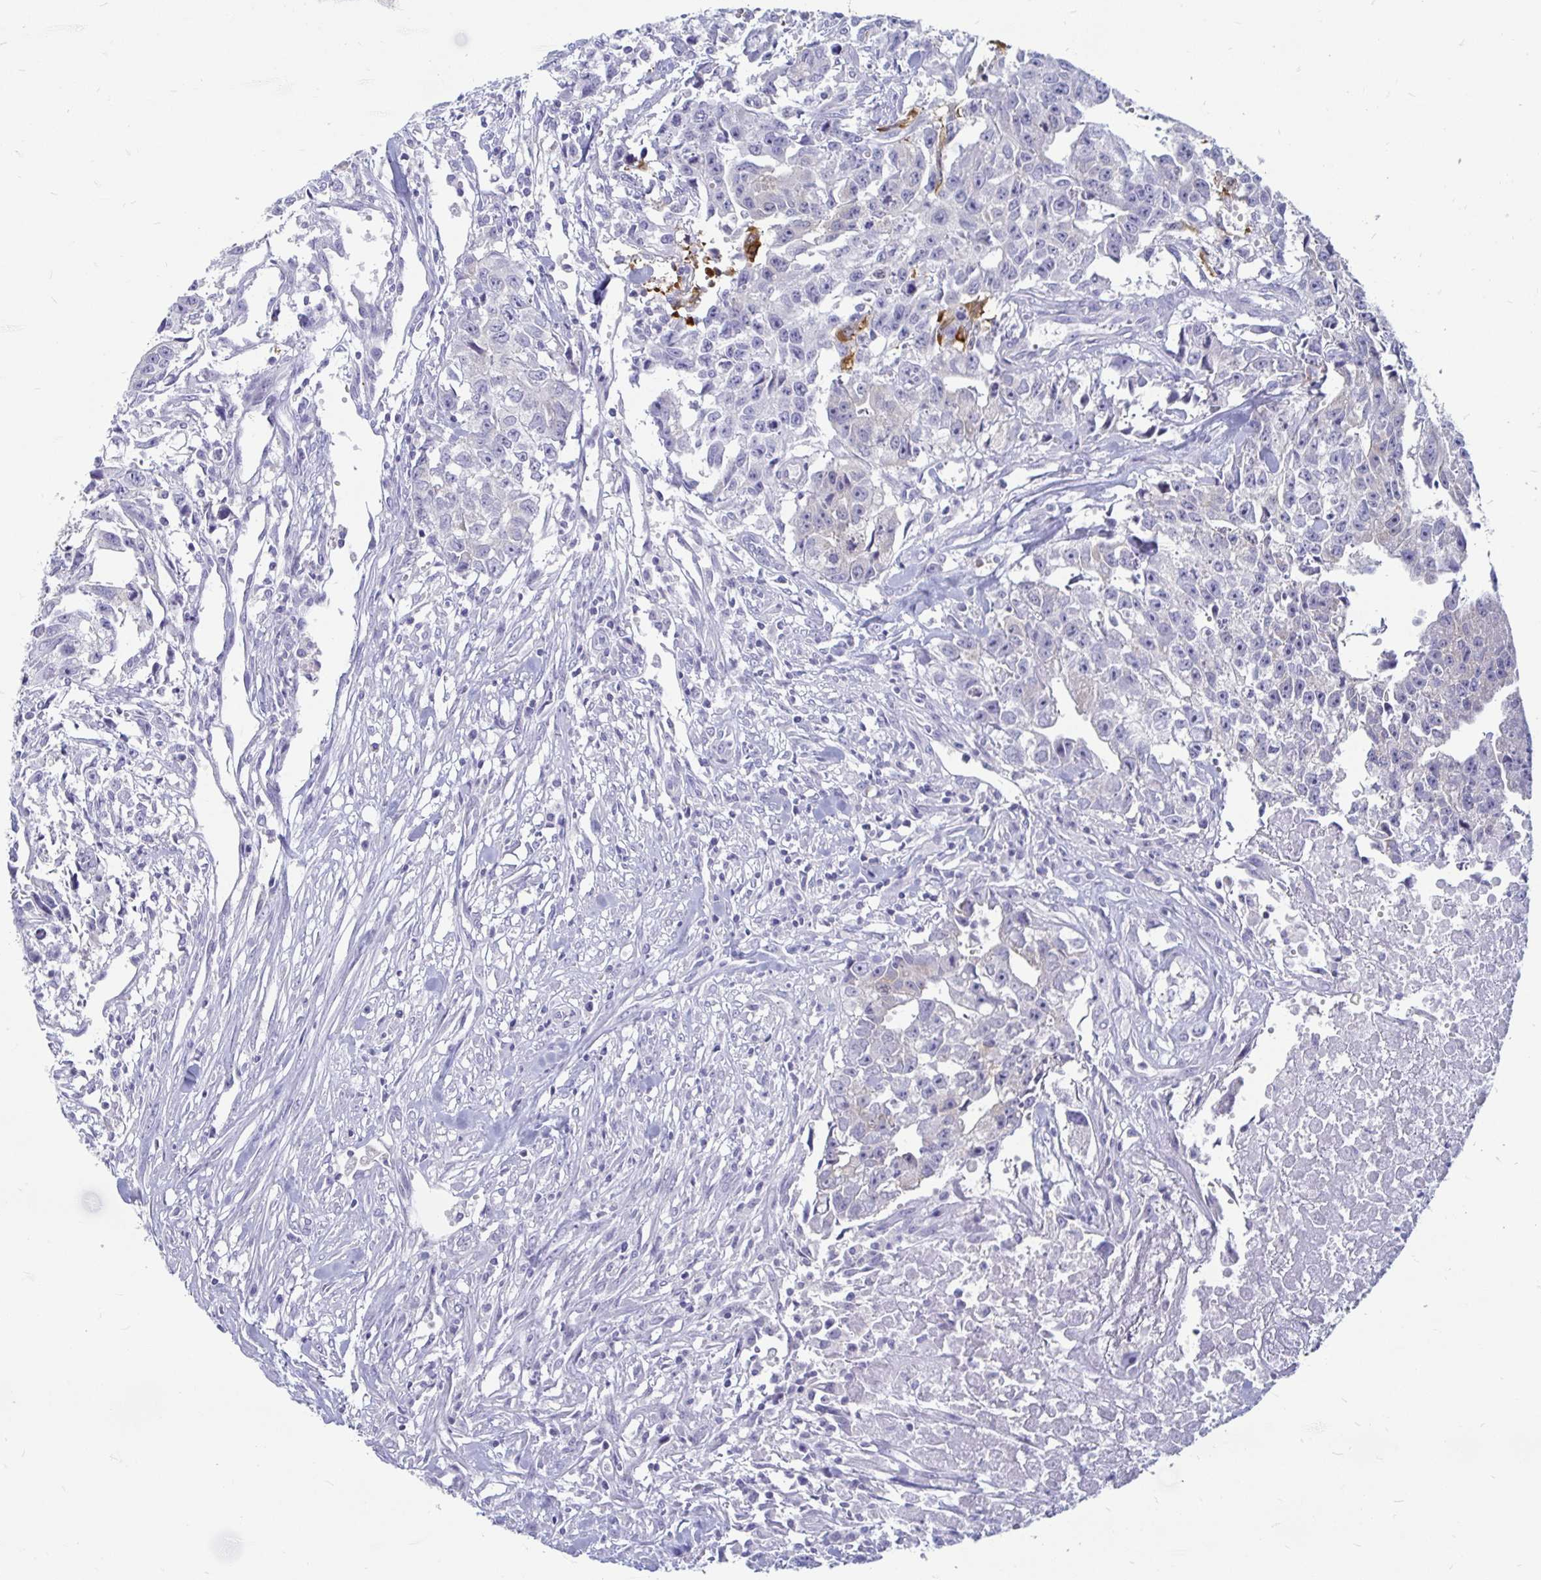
{"staining": {"intensity": "moderate", "quantity": "25%-75%", "location": "cytoplasmic/membranous"}, "tissue": "testis cancer", "cell_type": "Tumor cells", "image_type": "cancer", "snomed": [{"axis": "morphology", "description": "Carcinoma, Embryonal, NOS"}, {"axis": "morphology", "description": "Teratoma, malignant, NOS"}, {"axis": "topography", "description": "Testis"}], "caption": "Immunohistochemistry micrograph of neoplastic tissue: testis cancer stained using immunohistochemistry (IHC) displays medium levels of moderate protein expression localized specifically in the cytoplasmic/membranous of tumor cells, appearing as a cytoplasmic/membranous brown color.", "gene": "PEG10", "patient": {"sex": "male", "age": 24}}